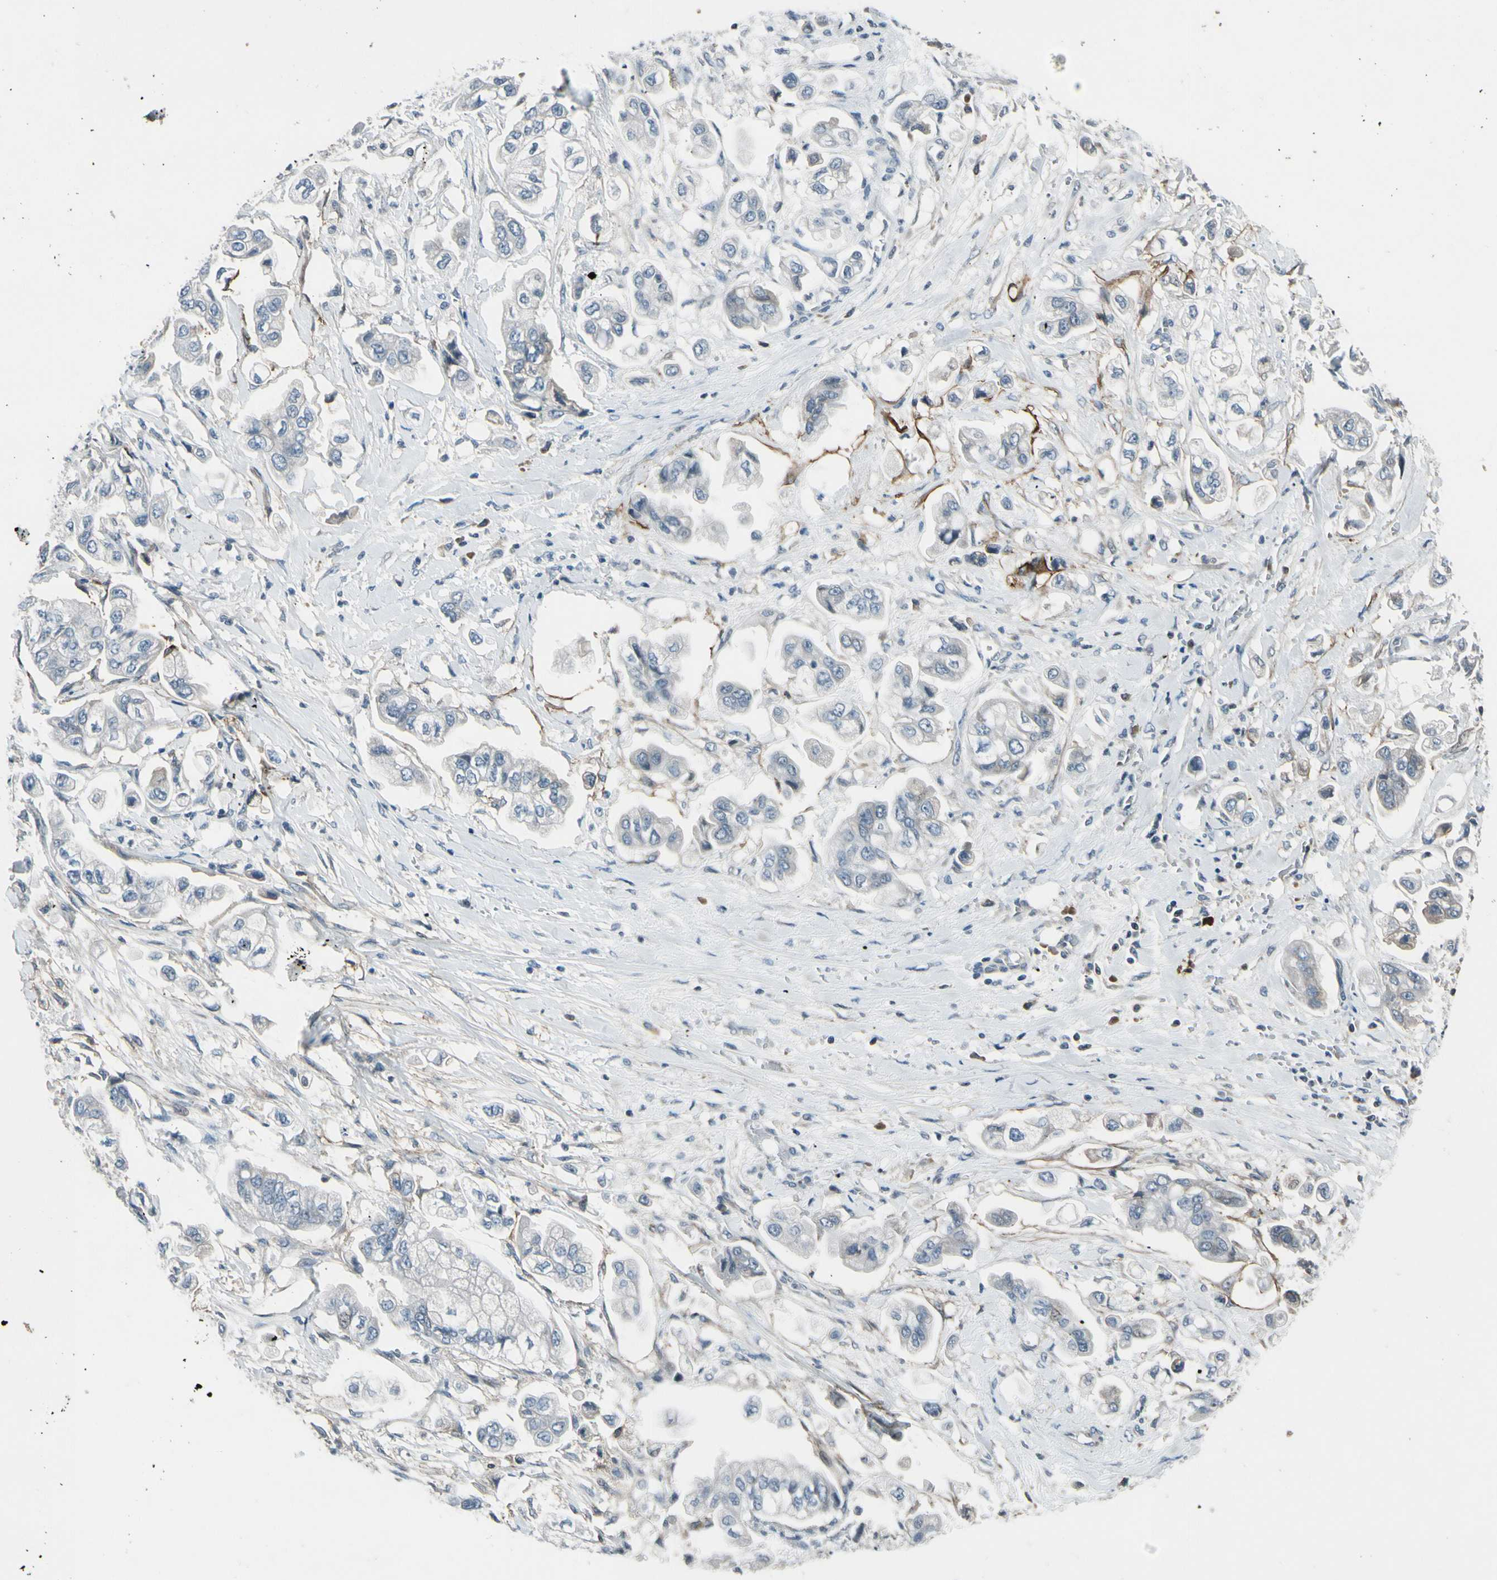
{"staining": {"intensity": "negative", "quantity": "none", "location": "none"}, "tissue": "stomach cancer", "cell_type": "Tumor cells", "image_type": "cancer", "snomed": [{"axis": "morphology", "description": "Adenocarcinoma, NOS"}, {"axis": "topography", "description": "Stomach"}], "caption": "Immunohistochemical staining of stomach cancer shows no significant staining in tumor cells.", "gene": "PDPN", "patient": {"sex": "male", "age": 62}}